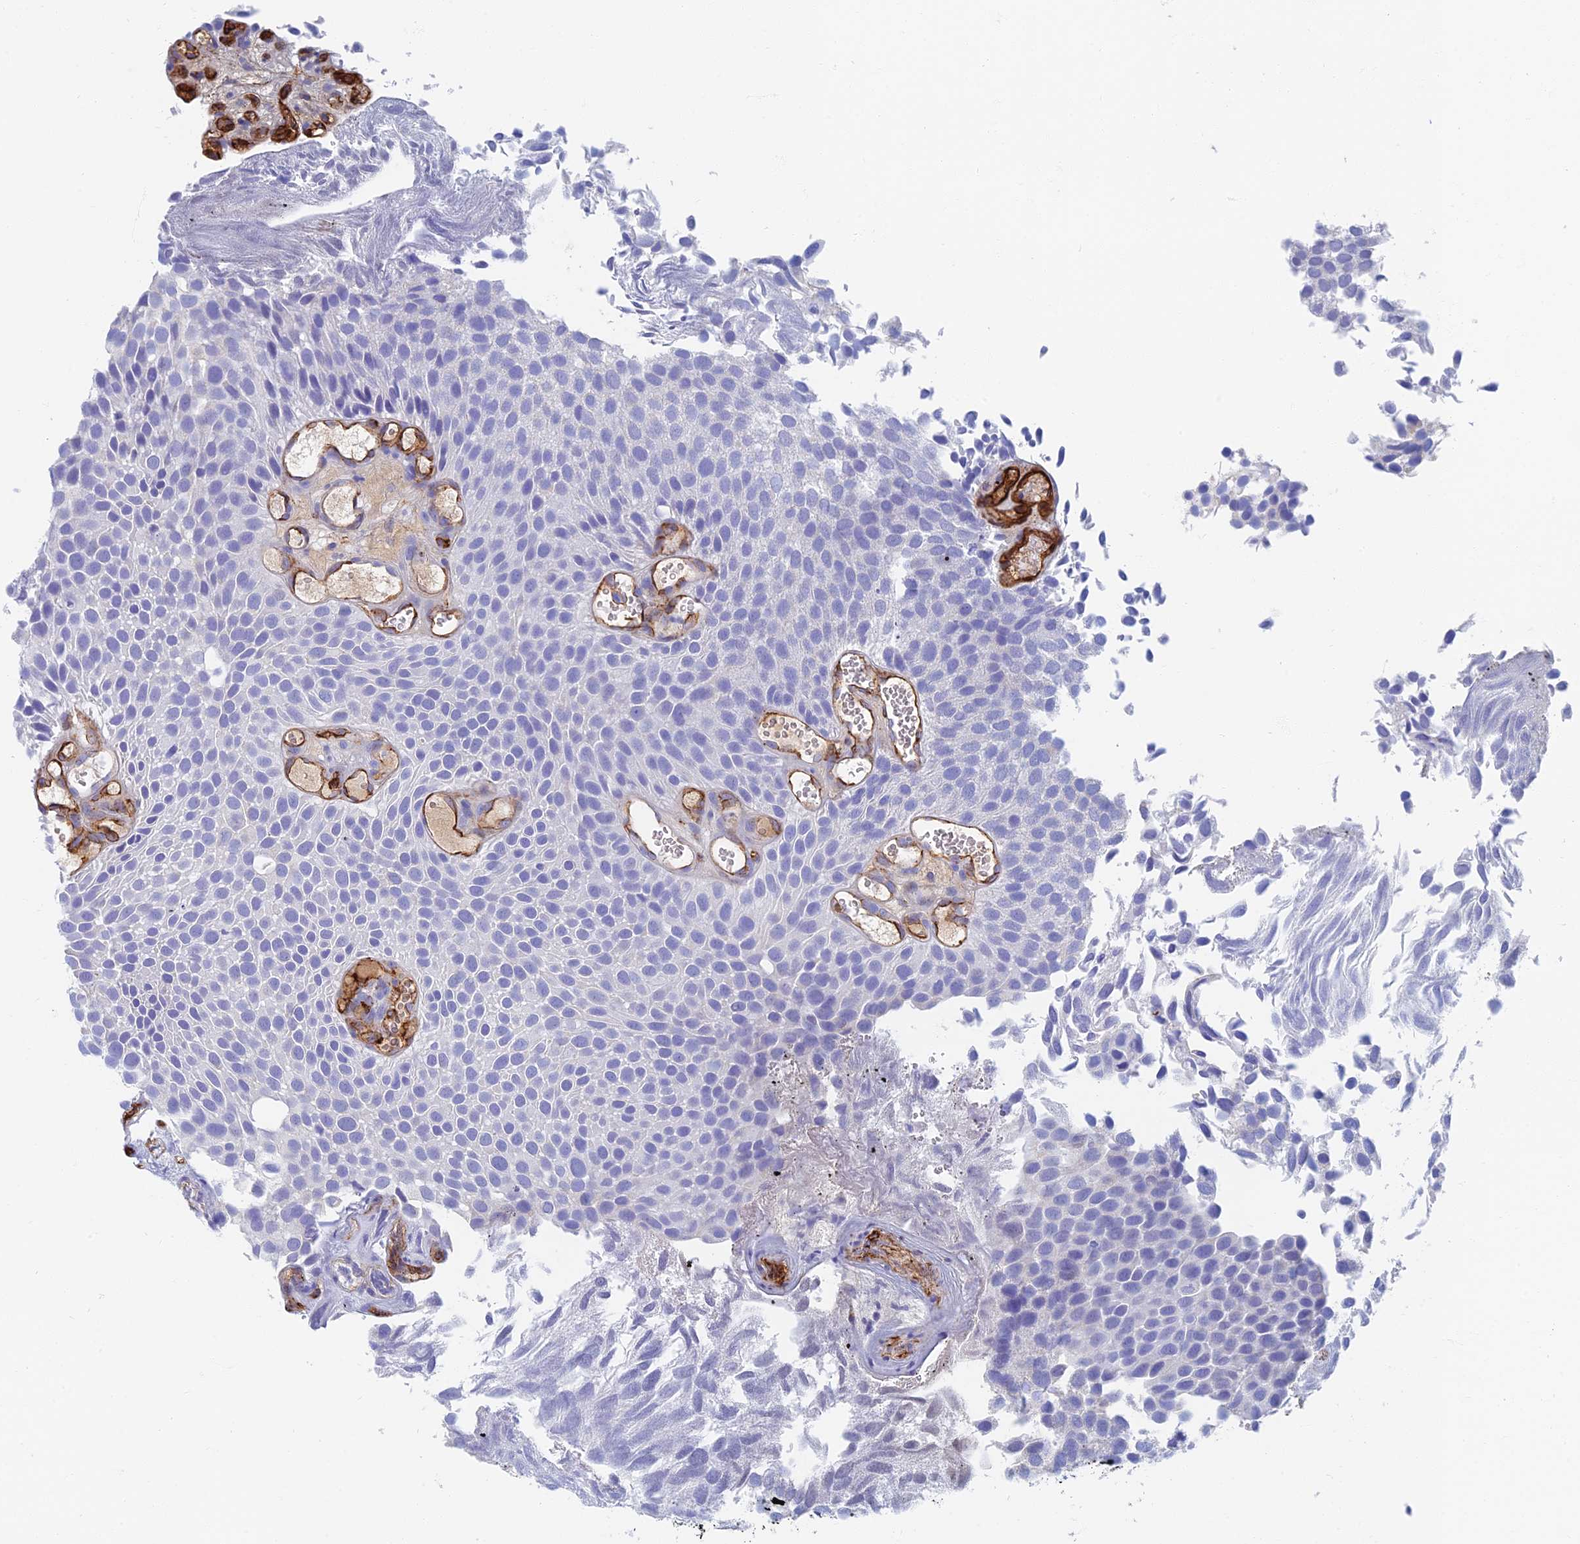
{"staining": {"intensity": "negative", "quantity": "none", "location": "none"}, "tissue": "urothelial cancer", "cell_type": "Tumor cells", "image_type": "cancer", "snomed": [{"axis": "morphology", "description": "Urothelial carcinoma, Low grade"}, {"axis": "topography", "description": "Urinary bladder"}], "caption": "Image shows no significant protein positivity in tumor cells of low-grade urothelial carcinoma. (Brightfield microscopy of DAB (3,3'-diaminobenzidine) IHC at high magnification).", "gene": "ETFRF1", "patient": {"sex": "male", "age": 89}}